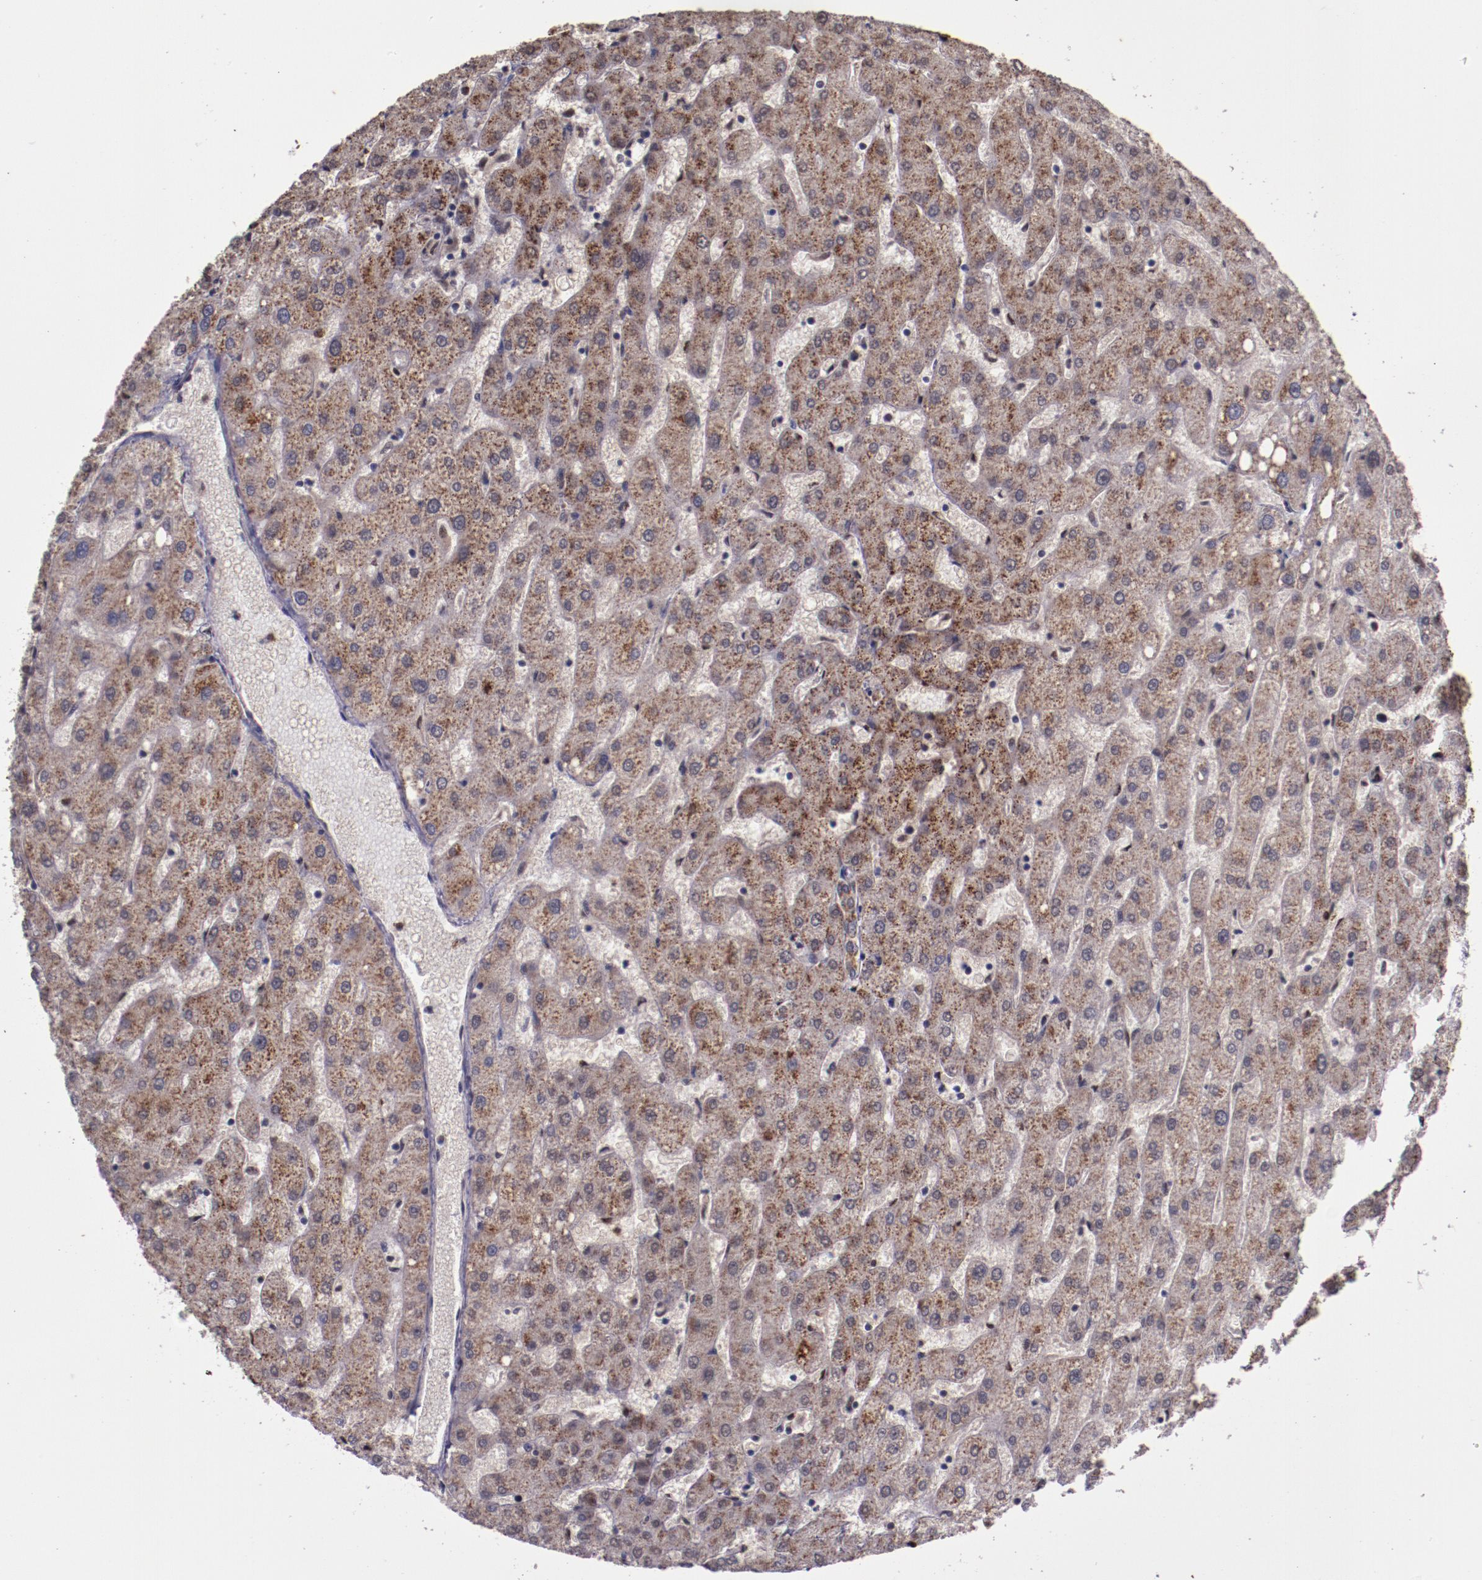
{"staining": {"intensity": "negative", "quantity": "none", "location": "none"}, "tissue": "liver", "cell_type": "Cholangiocytes", "image_type": "normal", "snomed": [{"axis": "morphology", "description": "Normal tissue, NOS"}, {"axis": "topography", "description": "Liver"}], "caption": "This is a micrograph of immunohistochemistry (IHC) staining of benign liver, which shows no staining in cholangiocytes. (DAB (3,3'-diaminobenzidine) IHC with hematoxylin counter stain).", "gene": "CECR2", "patient": {"sex": "male", "age": 67}}